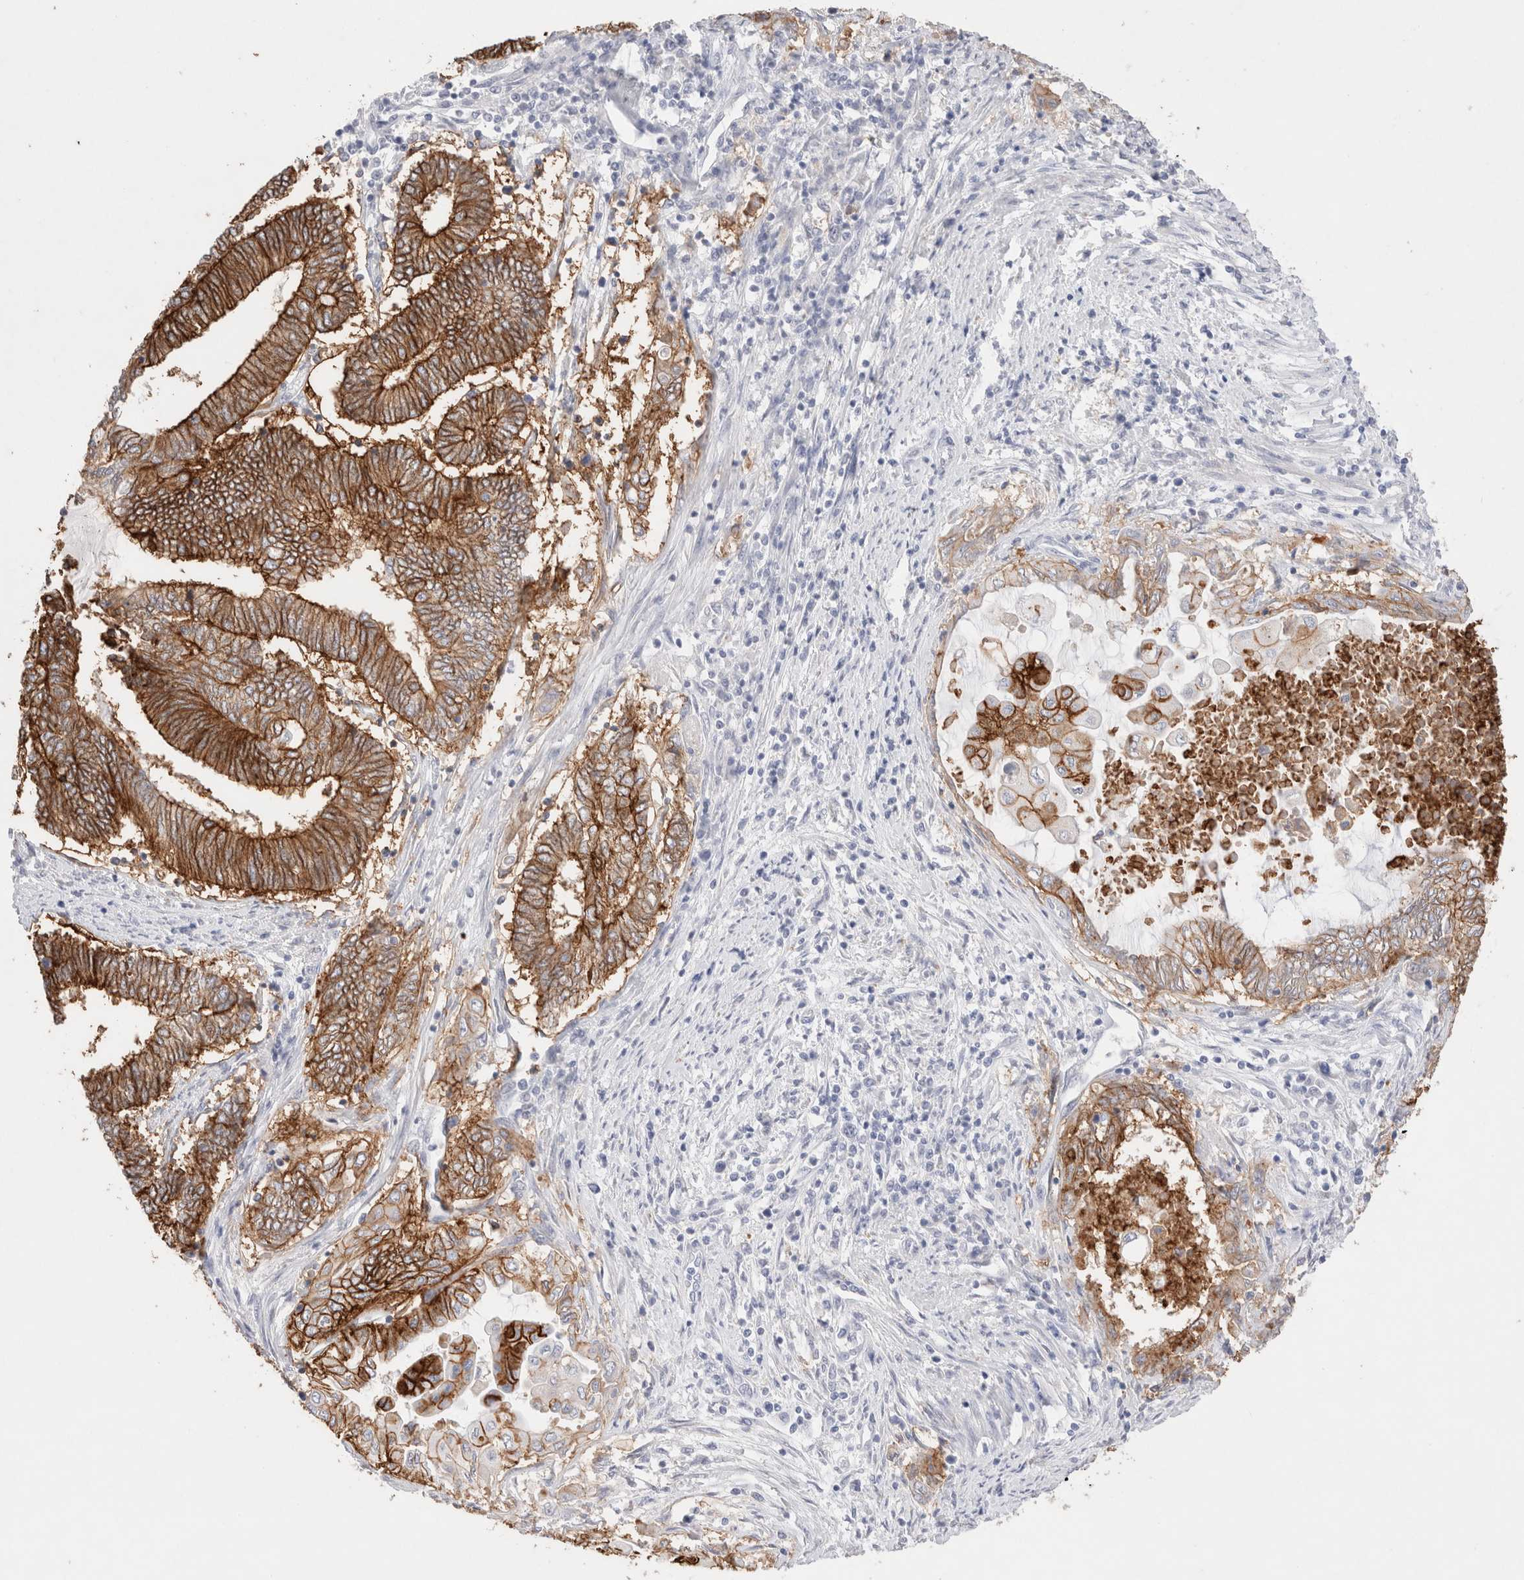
{"staining": {"intensity": "strong", "quantity": ">75%", "location": "cytoplasmic/membranous"}, "tissue": "endometrial cancer", "cell_type": "Tumor cells", "image_type": "cancer", "snomed": [{"axis": "morphology", "description": "Adenocarcinoma, NOS"}, {"axis": "topography", "description": "Uterus"}, {"axis": "topography", "description": "Endometrium"}], "caption": "Endometrial cancer (adenocarcinoma) tissue demonstrates strong cytoplasmic/membranous positivity in approximately >75% of tumor cells", "gene": "EPCAM", "patient": {"sex": "female", "age": 70}}